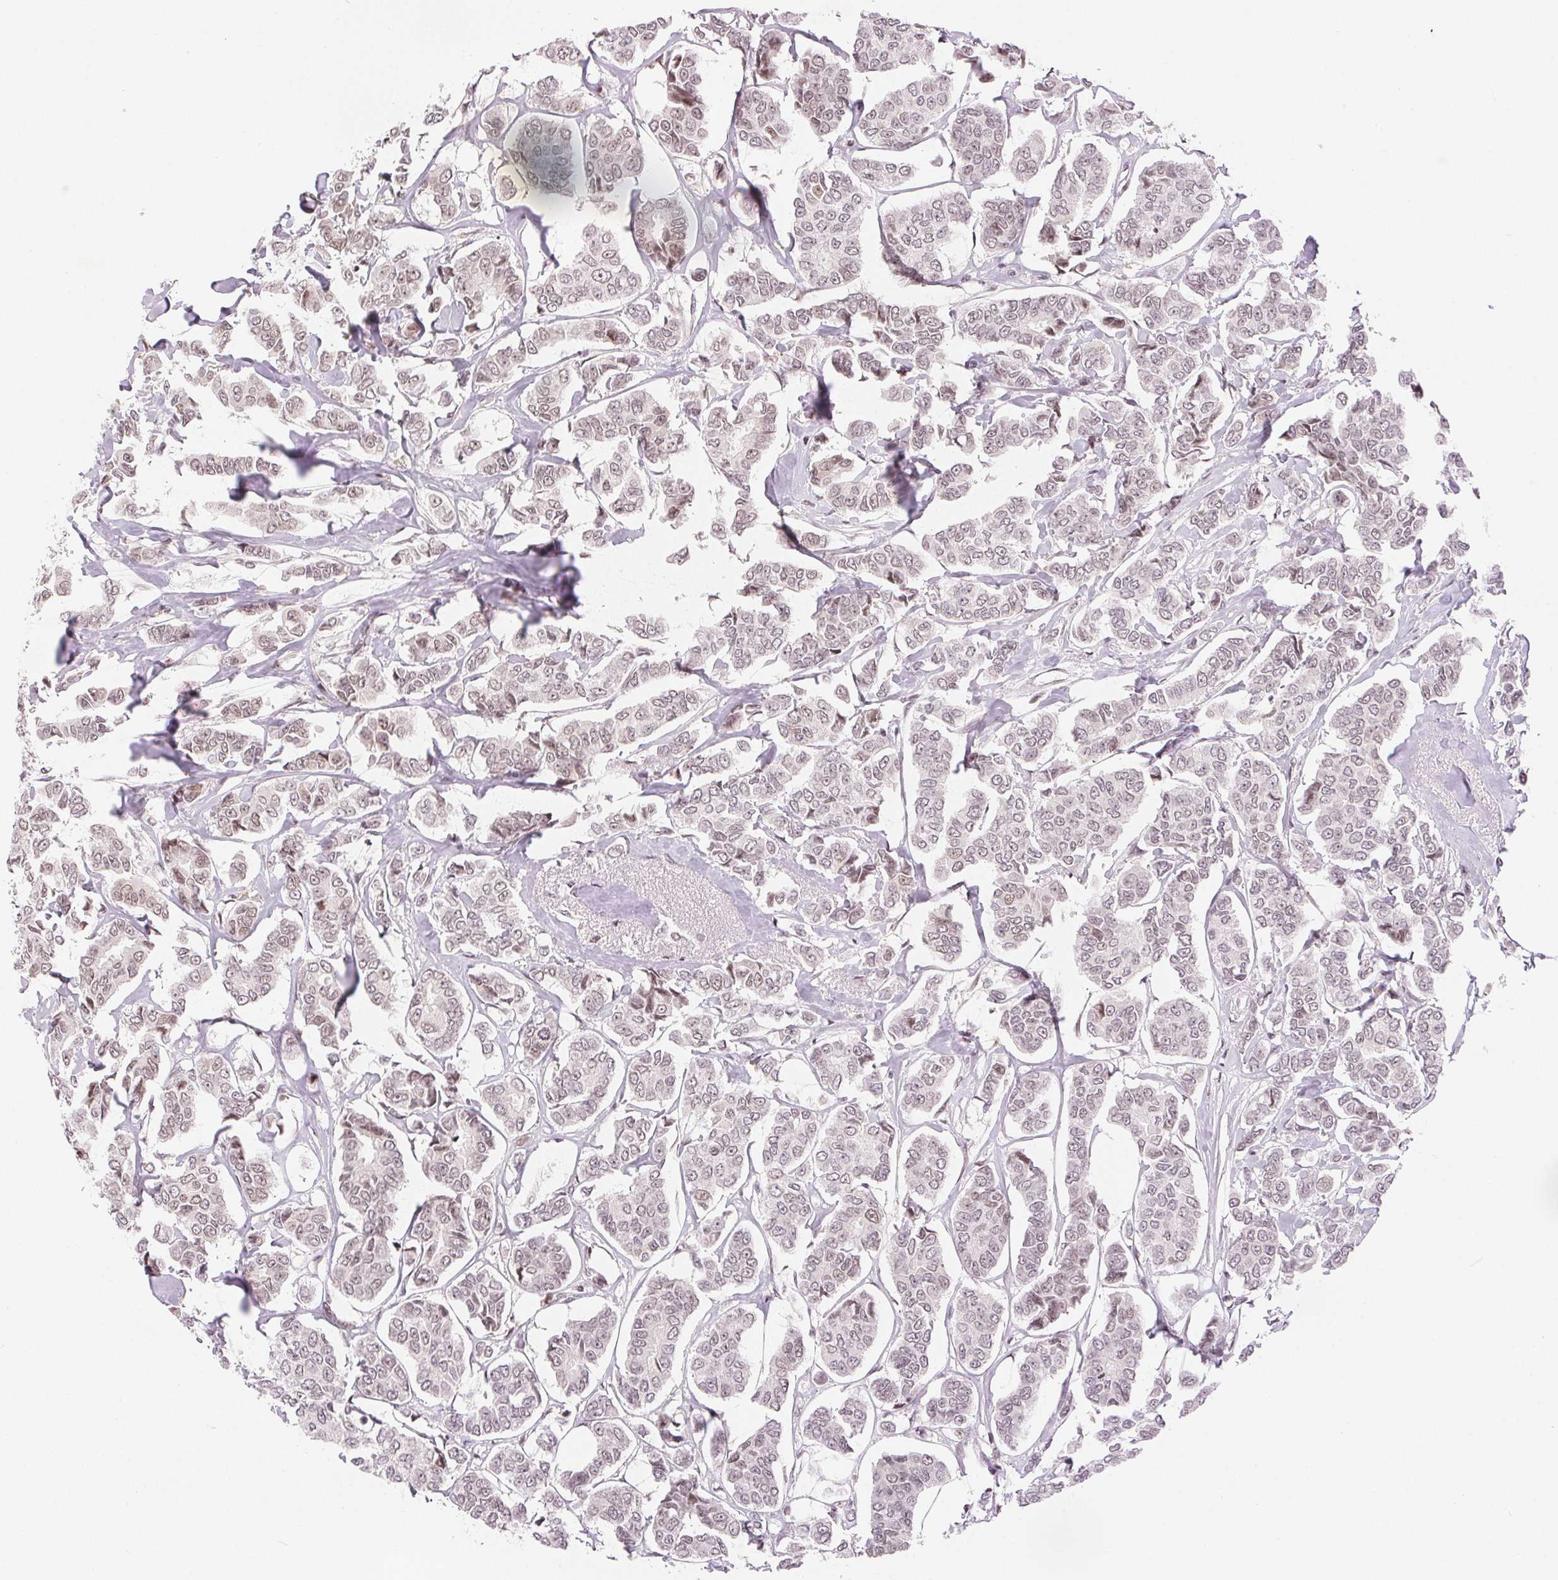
{"staining": {"intensity": "weak", "quantity": "25%-75%", "location": "nuclear"}, "tissue": "breast cancer", "cell_type": "Tumor cells", "image_type": "cancer", "snomed": [{"axis": "morphology", "description": "Duct carcinoma"}, {"axis": "topography", "description": "Breast"}], "caption": "IHC micrograph of breast infiltrating ductal carcinoma stained for a protein (brown), which shows low levels of weak nuclear expression in about 25%-75% of tumor cells.", "gene": "DEK", "patient": {"sex": "female", "age": 94}}